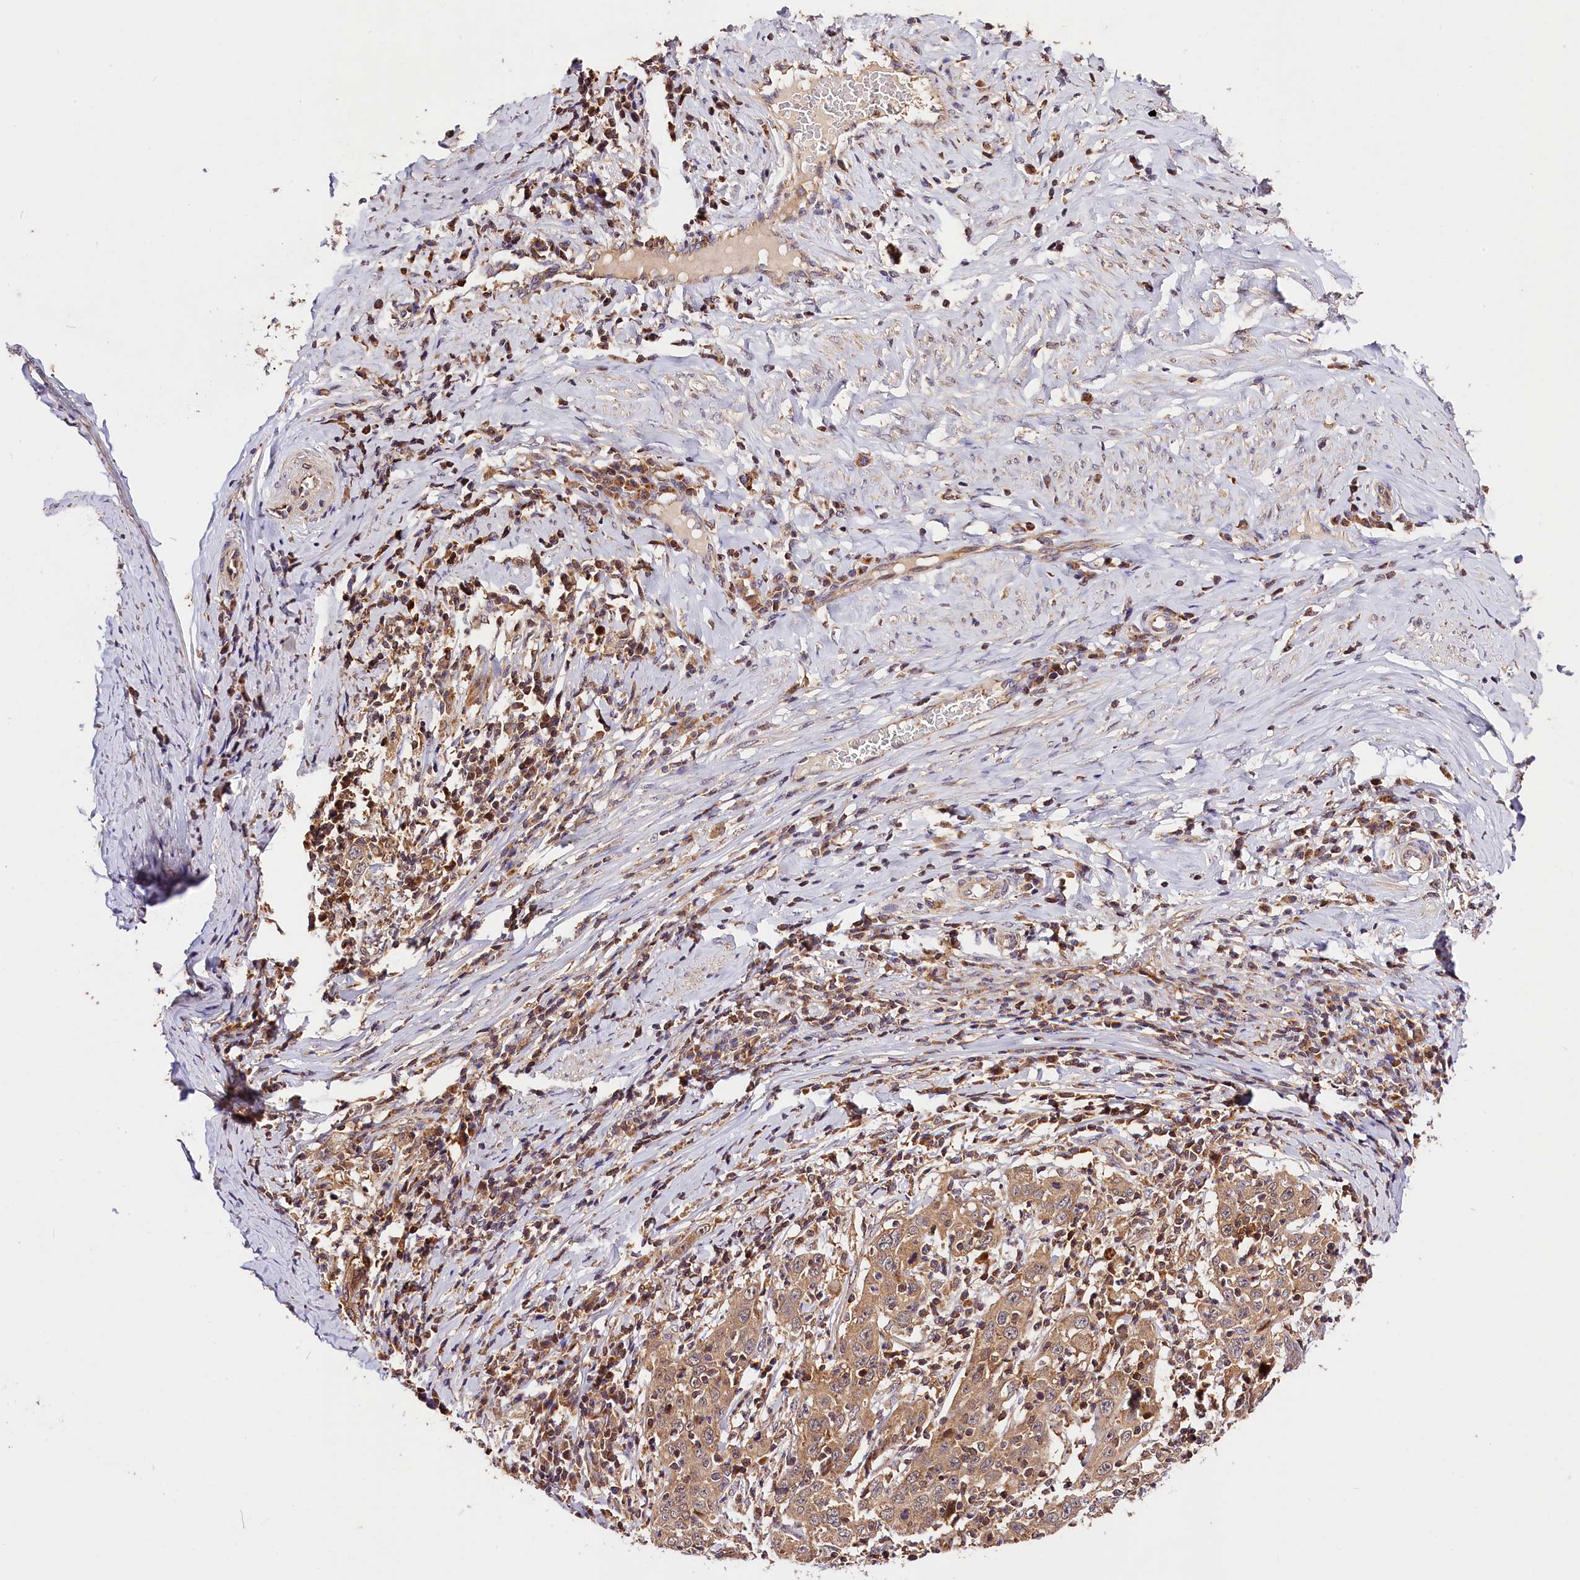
{"staining": {"intensity": "moderate", "quantity": ">75%", "location": "cytoplasmic/membranous"}, "tissue": "cervical cancer", "cell_type": "Tumor cells", "image_type": "cancer", "snomed": [{"axis": "morphology", "description": "Squamous cell carcinoma, NOS"}, {"axis": "topography", "description": "Cervix"}], "caption": "This micrograph displays cervical squamous cell carcinoma stained with immunohistochemistry (IHC) to label a protein in brown. The cytoplasmic/membranous of tumor cells show moderate positivity for the protein. Nuclei are counter-stained blue.", "gene": "KPTN", "patient": {"sex": "female", "age": 46}}